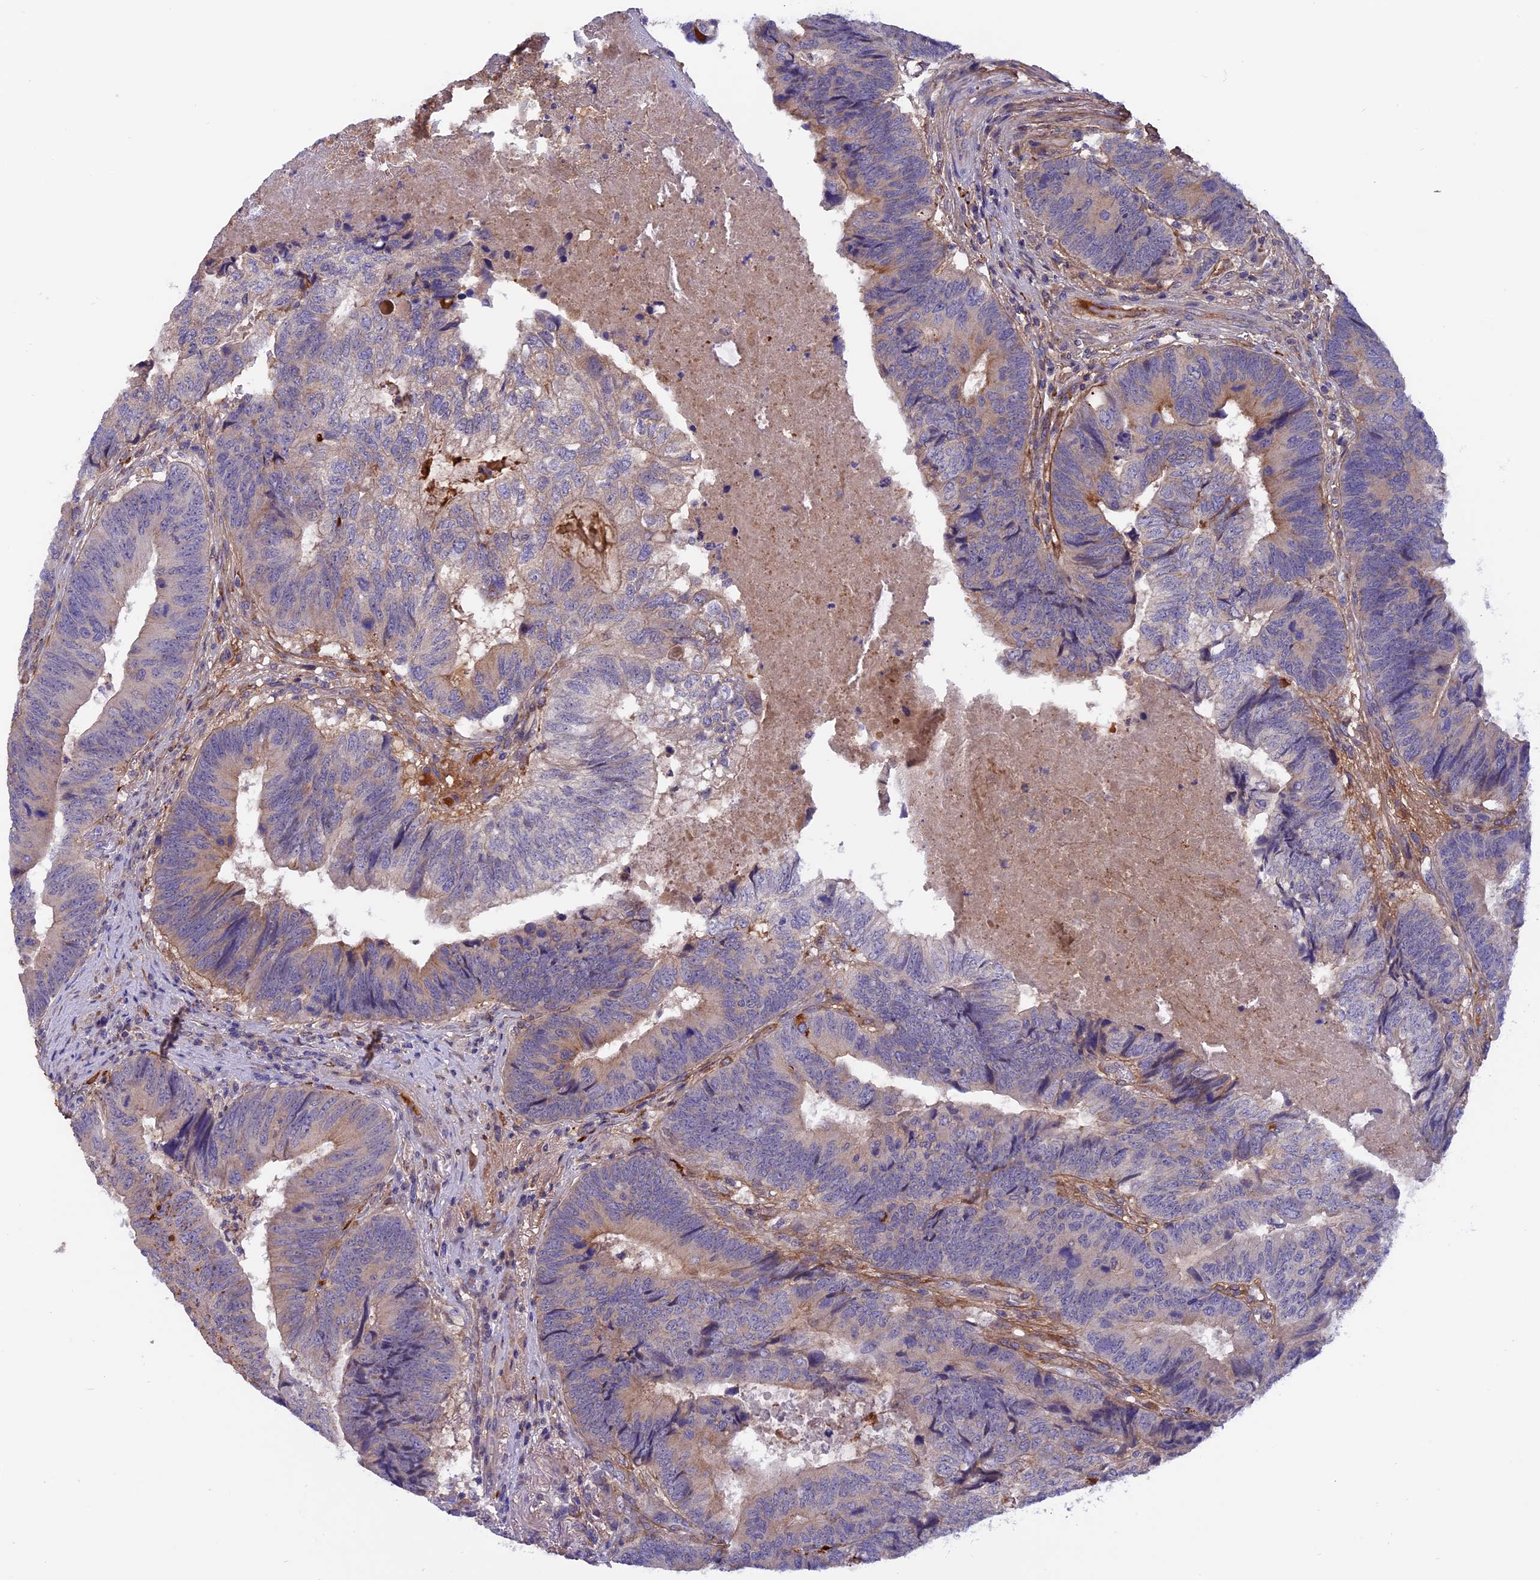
{"staining": {"intensity": "weak", "quantity": "<25%", "location": "cytoplasmic/membranous"}, "tissue": "colorectal cancer", "cell_type": "Tumor cells", "image_type": "cancer", "snomed": [{"axis": "morphology", "description": "Adenocarcinoma, NOS"}, {"axis": "topography", "description": "Colon"}], "caption": "Immunohistochemistry (IHC) photomicrograph of neoplastic tissue: colorectal cancer stained with DAB (3,3'-diaminobenzidine) reveals no significant protein expression in tumor cells.", "gene": "COL4A3", "patient": {"sex": "female", "age": 67}}